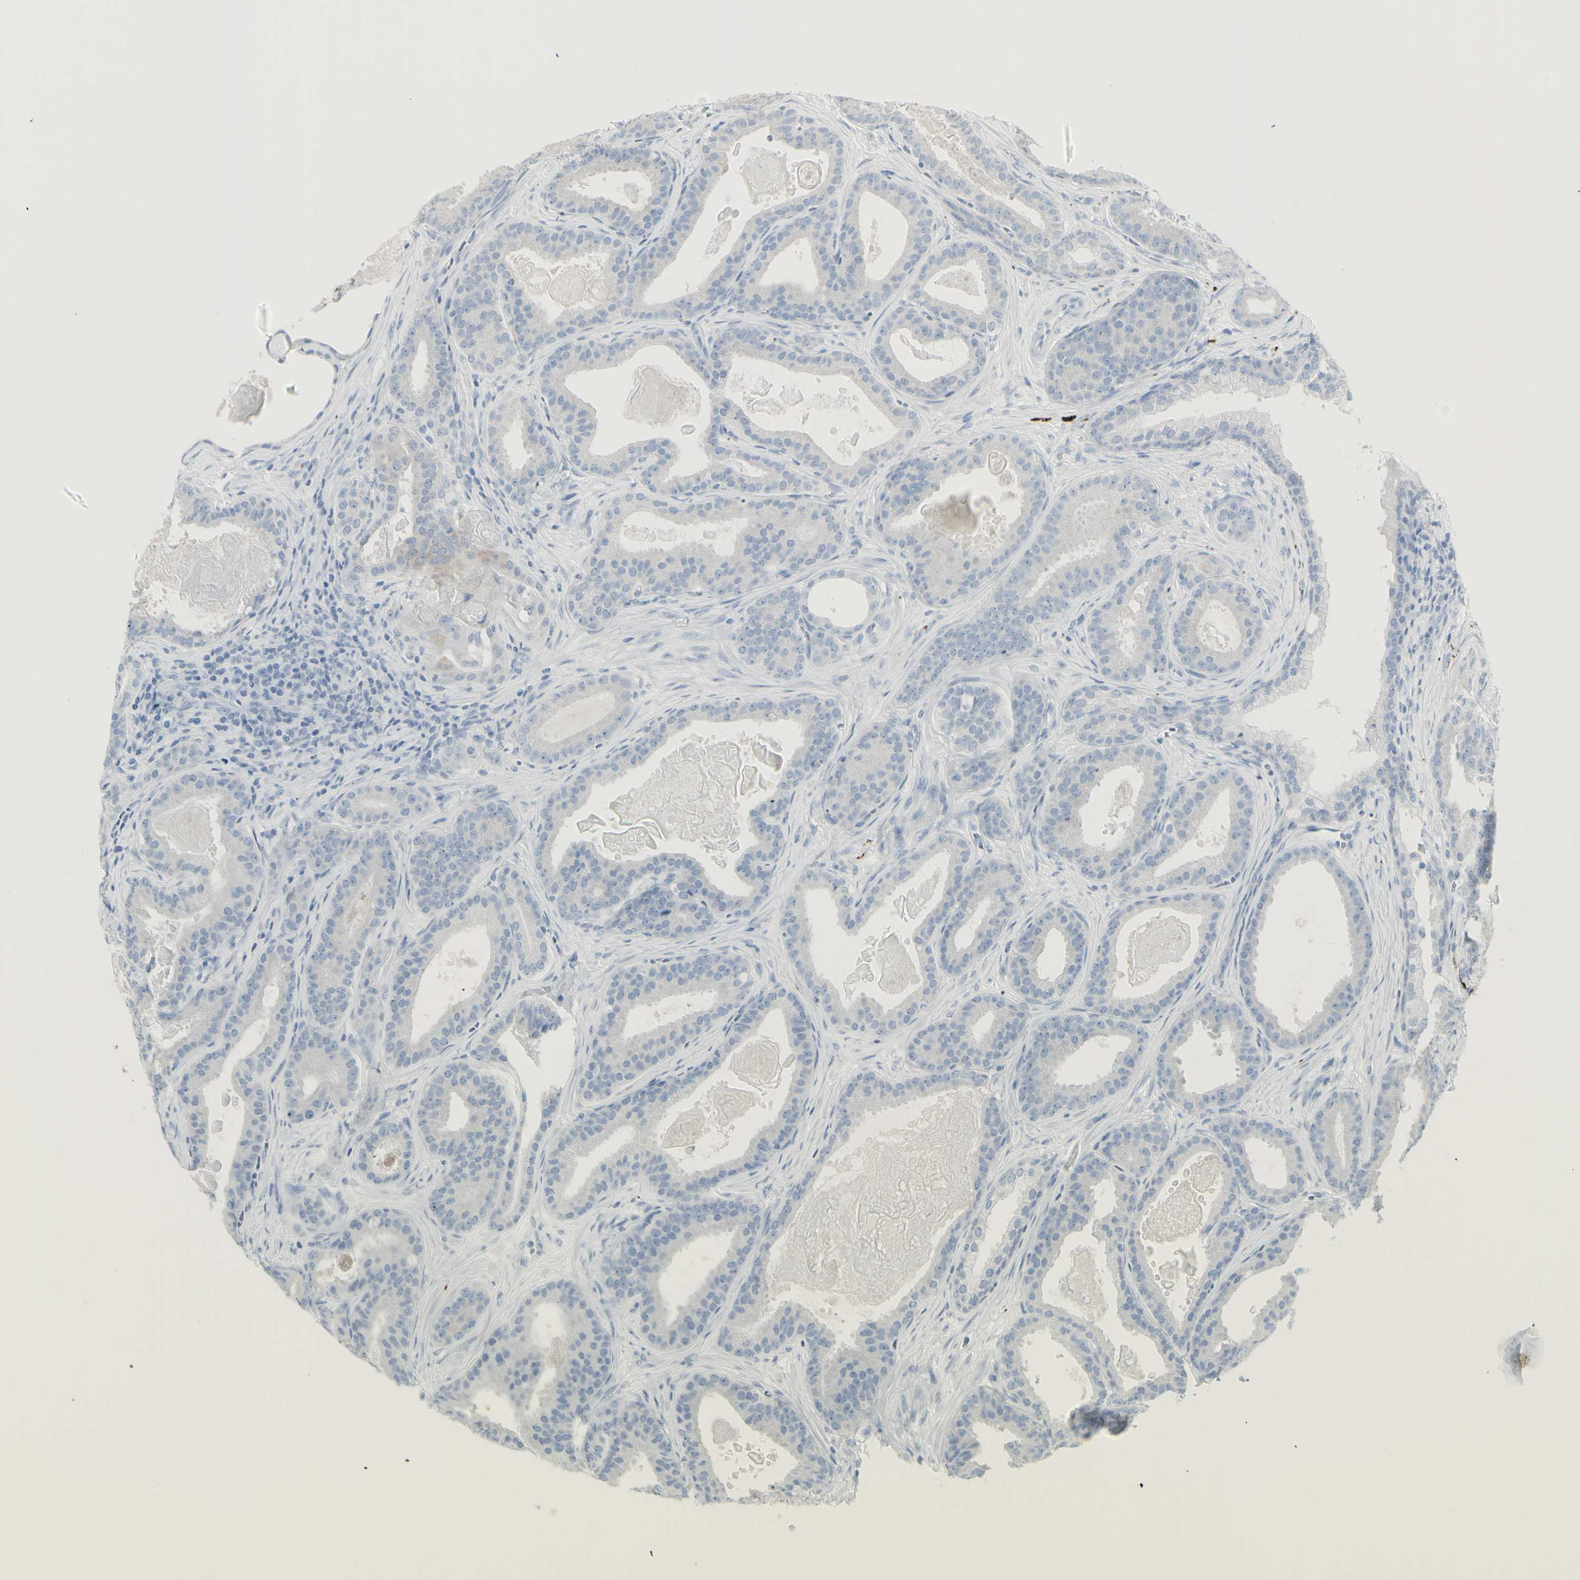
{"staining": {"intensity": "negative", "quantity": "none", "location": "none"}, "tissue": "prostate cancer", "cell_type": "Tumor cells", "image_type": "cancer", "snomed": [{"axis": "morphology", "description": "Adenocarcinoma, High grade"}, {"axis": "topography", "description": "Prostate"}], "caption": "The micrograph shows no significant positivity in tumor cells of prostate adenocarcinoma (high-grade). (DAB immunohistochemistry (IHC) with hematoxylin counter stain).", "gene": "ENSG00000198211", "patient": {"sex": "male", "age": 60}}